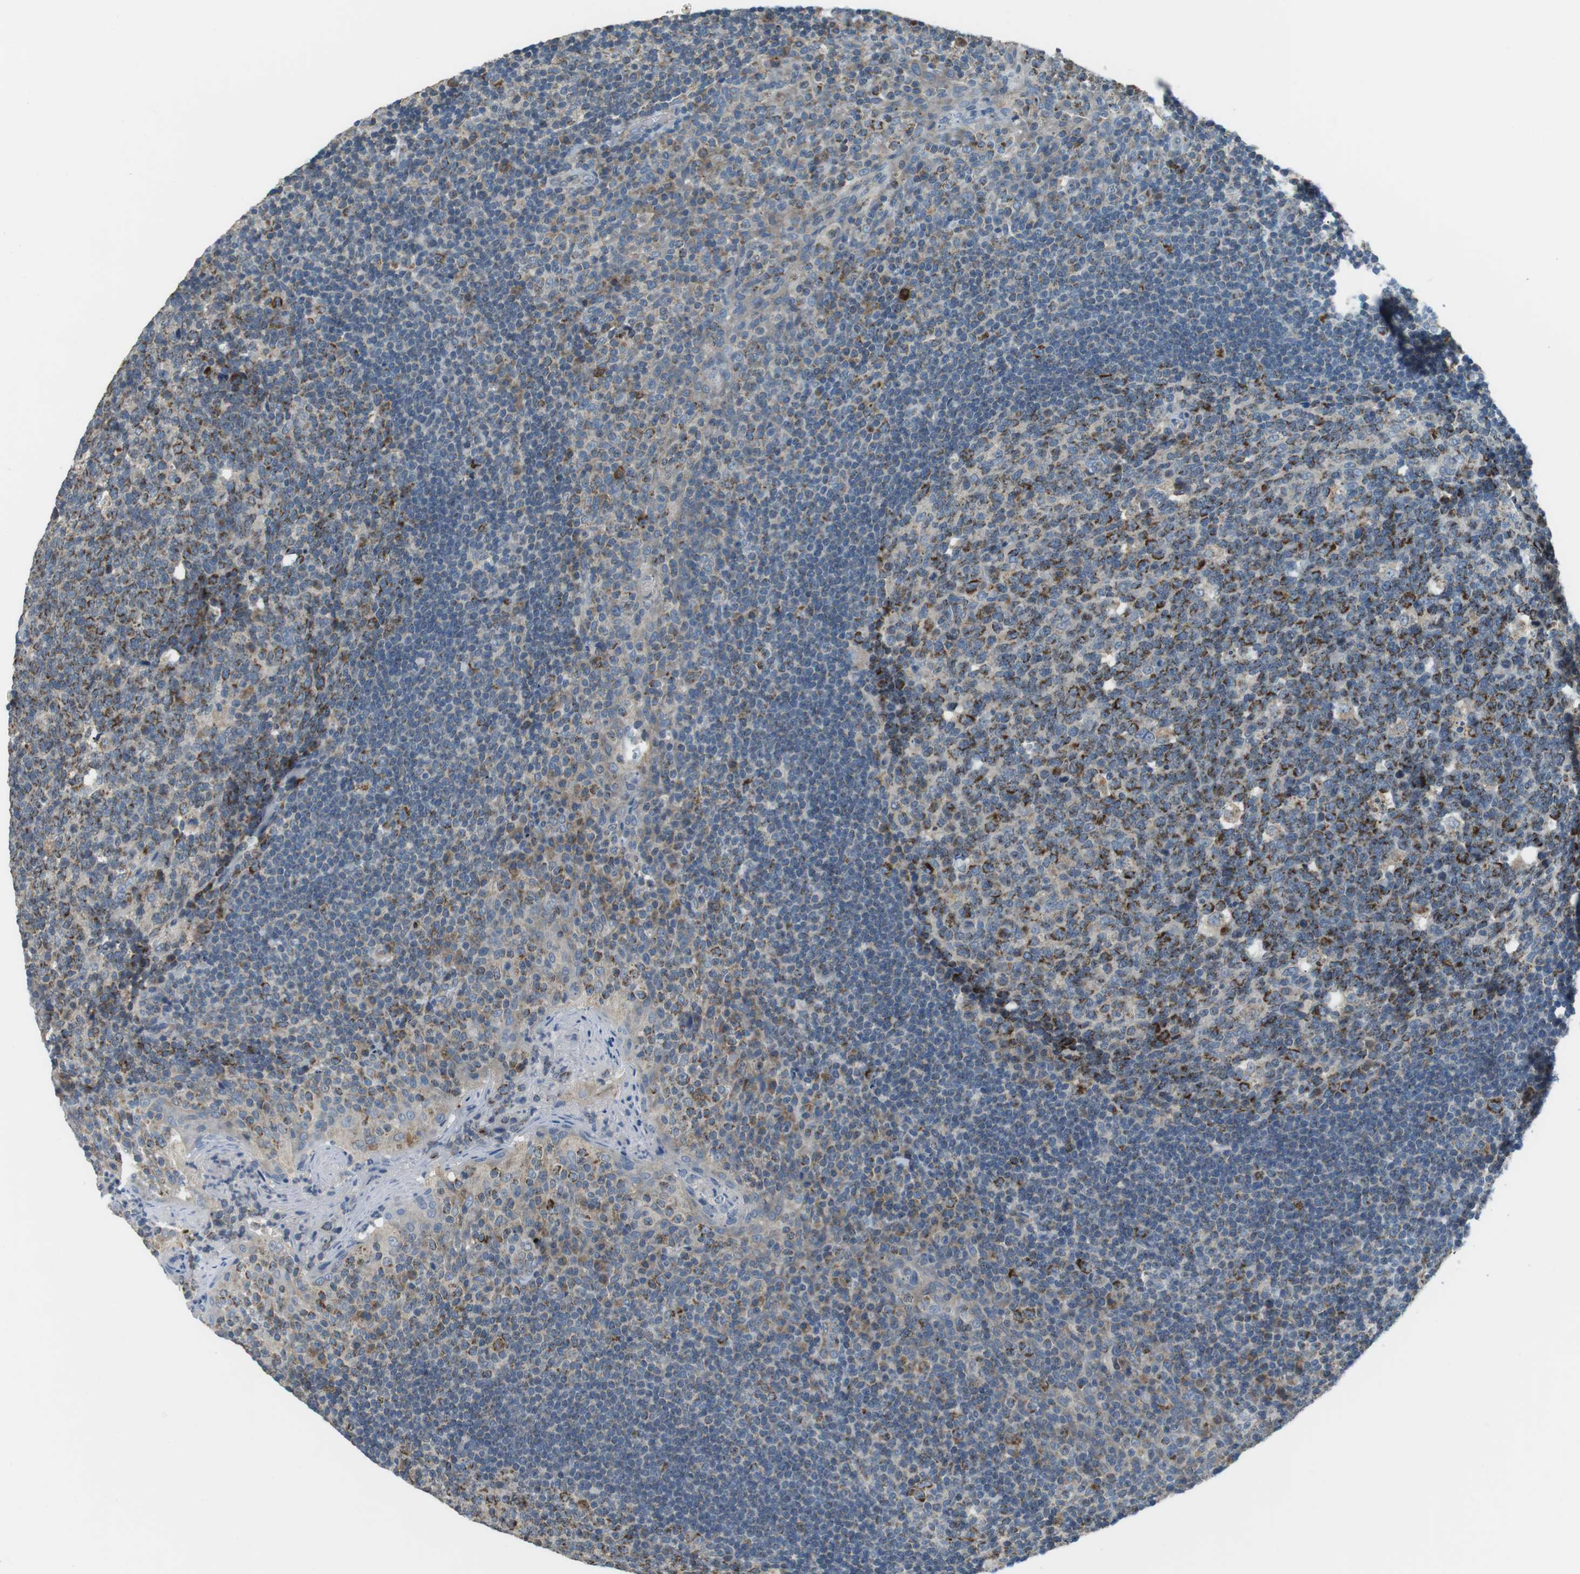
{"staining": {"intensity": "moderate", "quantity": "25%-75%", "location": "cytoplasmic/membranous"}, "tissue": "tonsil", "cell_type": "Germinal center cells", "image_type": "normal", "snomed": [{"axis": "morphology", "description": "Normal tissue, NOS"}, {"axis": "topography", "description": "Tonsil"}], "caption": "Immunohistochemical staining of unremarkable human tonsil demonstrates moderate cytoplasmic/membranous protein expression in about 25%-75% of germinal center cells. The staining is performed using DAB brown chromogen to label protein expression. The nuclei are counter-stained blue using hematoxylin.", "gene": "BACE1", "patient": {"sex": "male", "age": 17}}